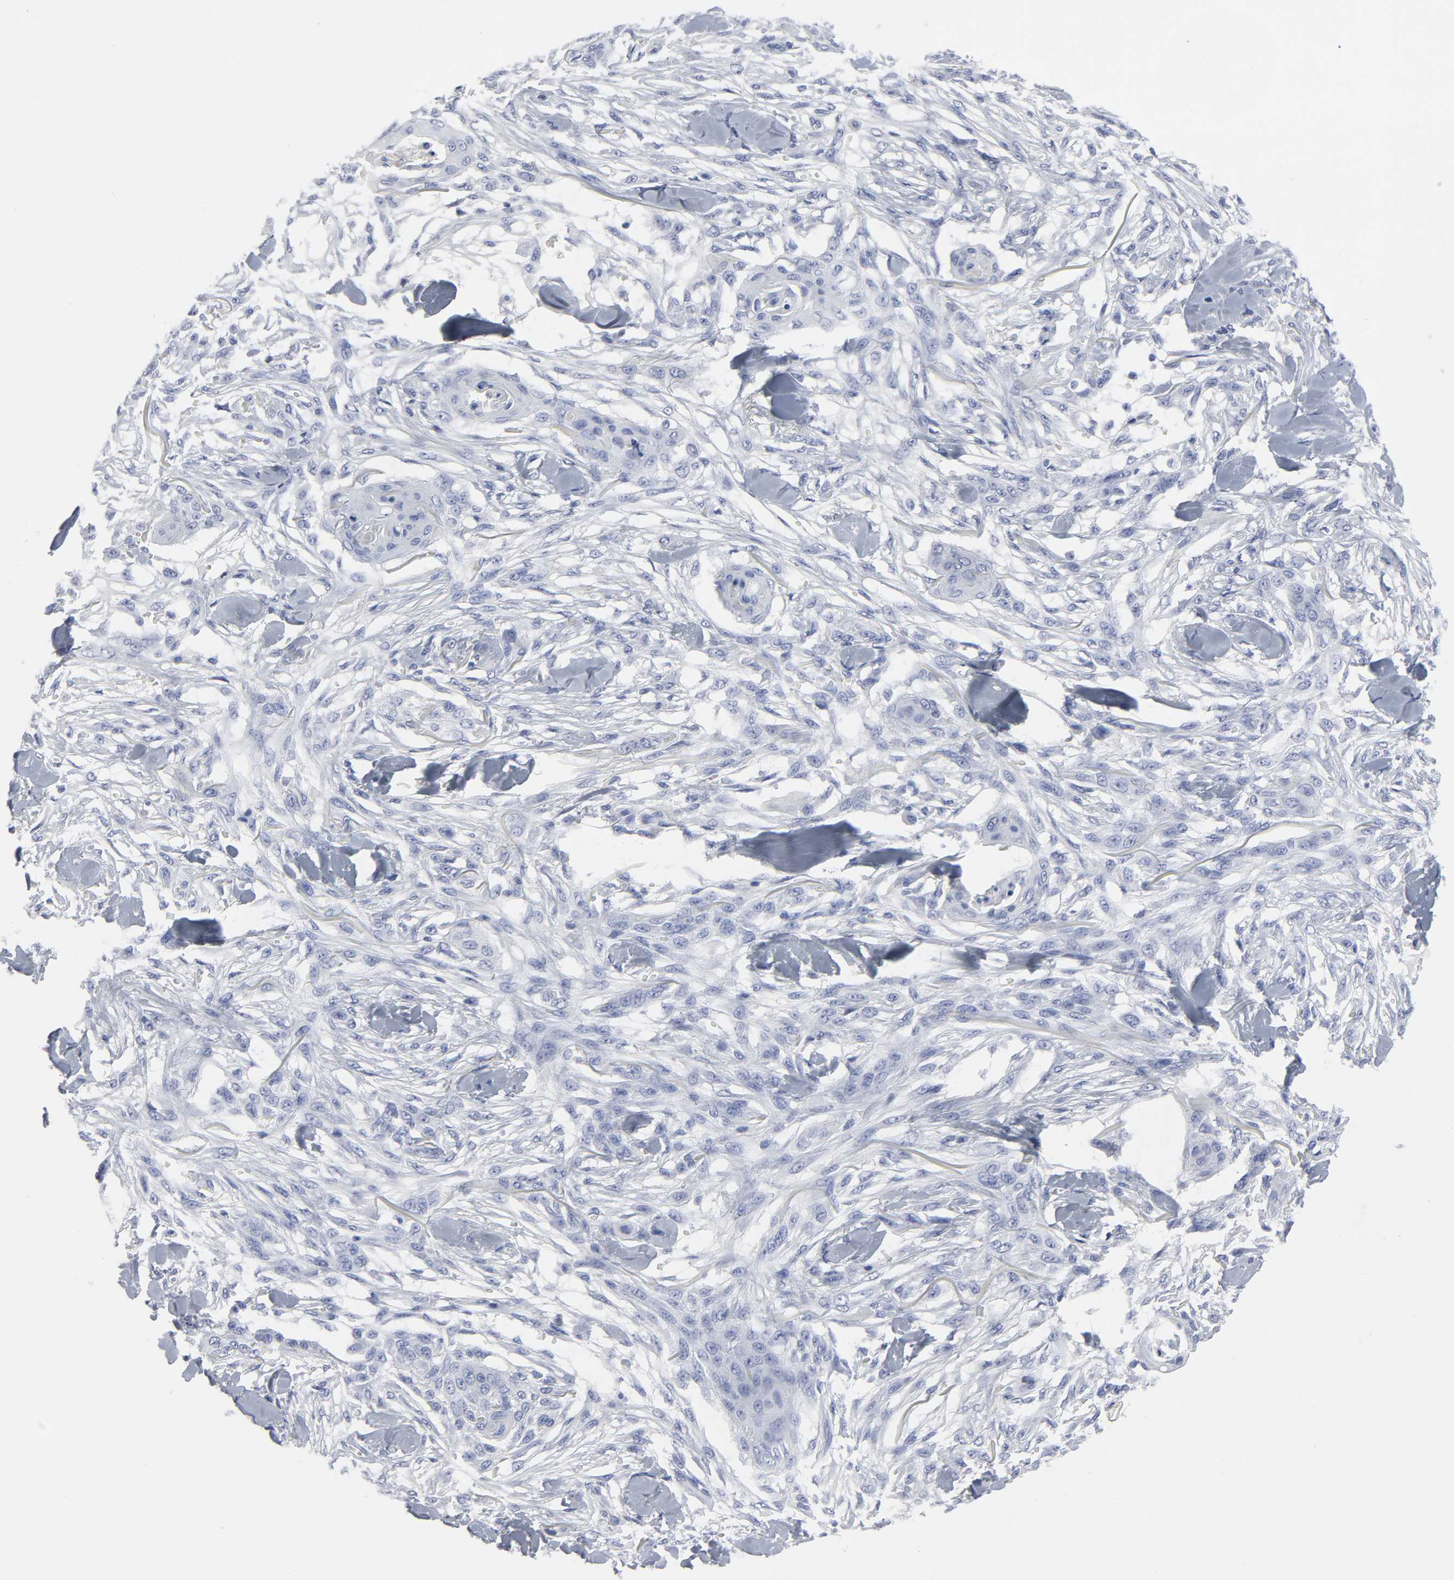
{"staining": {"intensity": "negative", "quantity": "none", "location": "none"}, "tissue": "skin cancer", "cell_type": "Tumor cells", "image_type": "cancer", "snomed": [{"axis": "morphology", "description": "Normal tissue, NOS"}, {"axis": "morphology", "description": "Squamous cell carcinoma, NOS"}, {"axis": "topography", "description": "Skin"}], "caption": "A photomicrograph of skin cancer stained for a protein reveals no brown staining in tumor cells.", "gene": "HNF4A", "patient": {"sex": "female", "age": 59}}